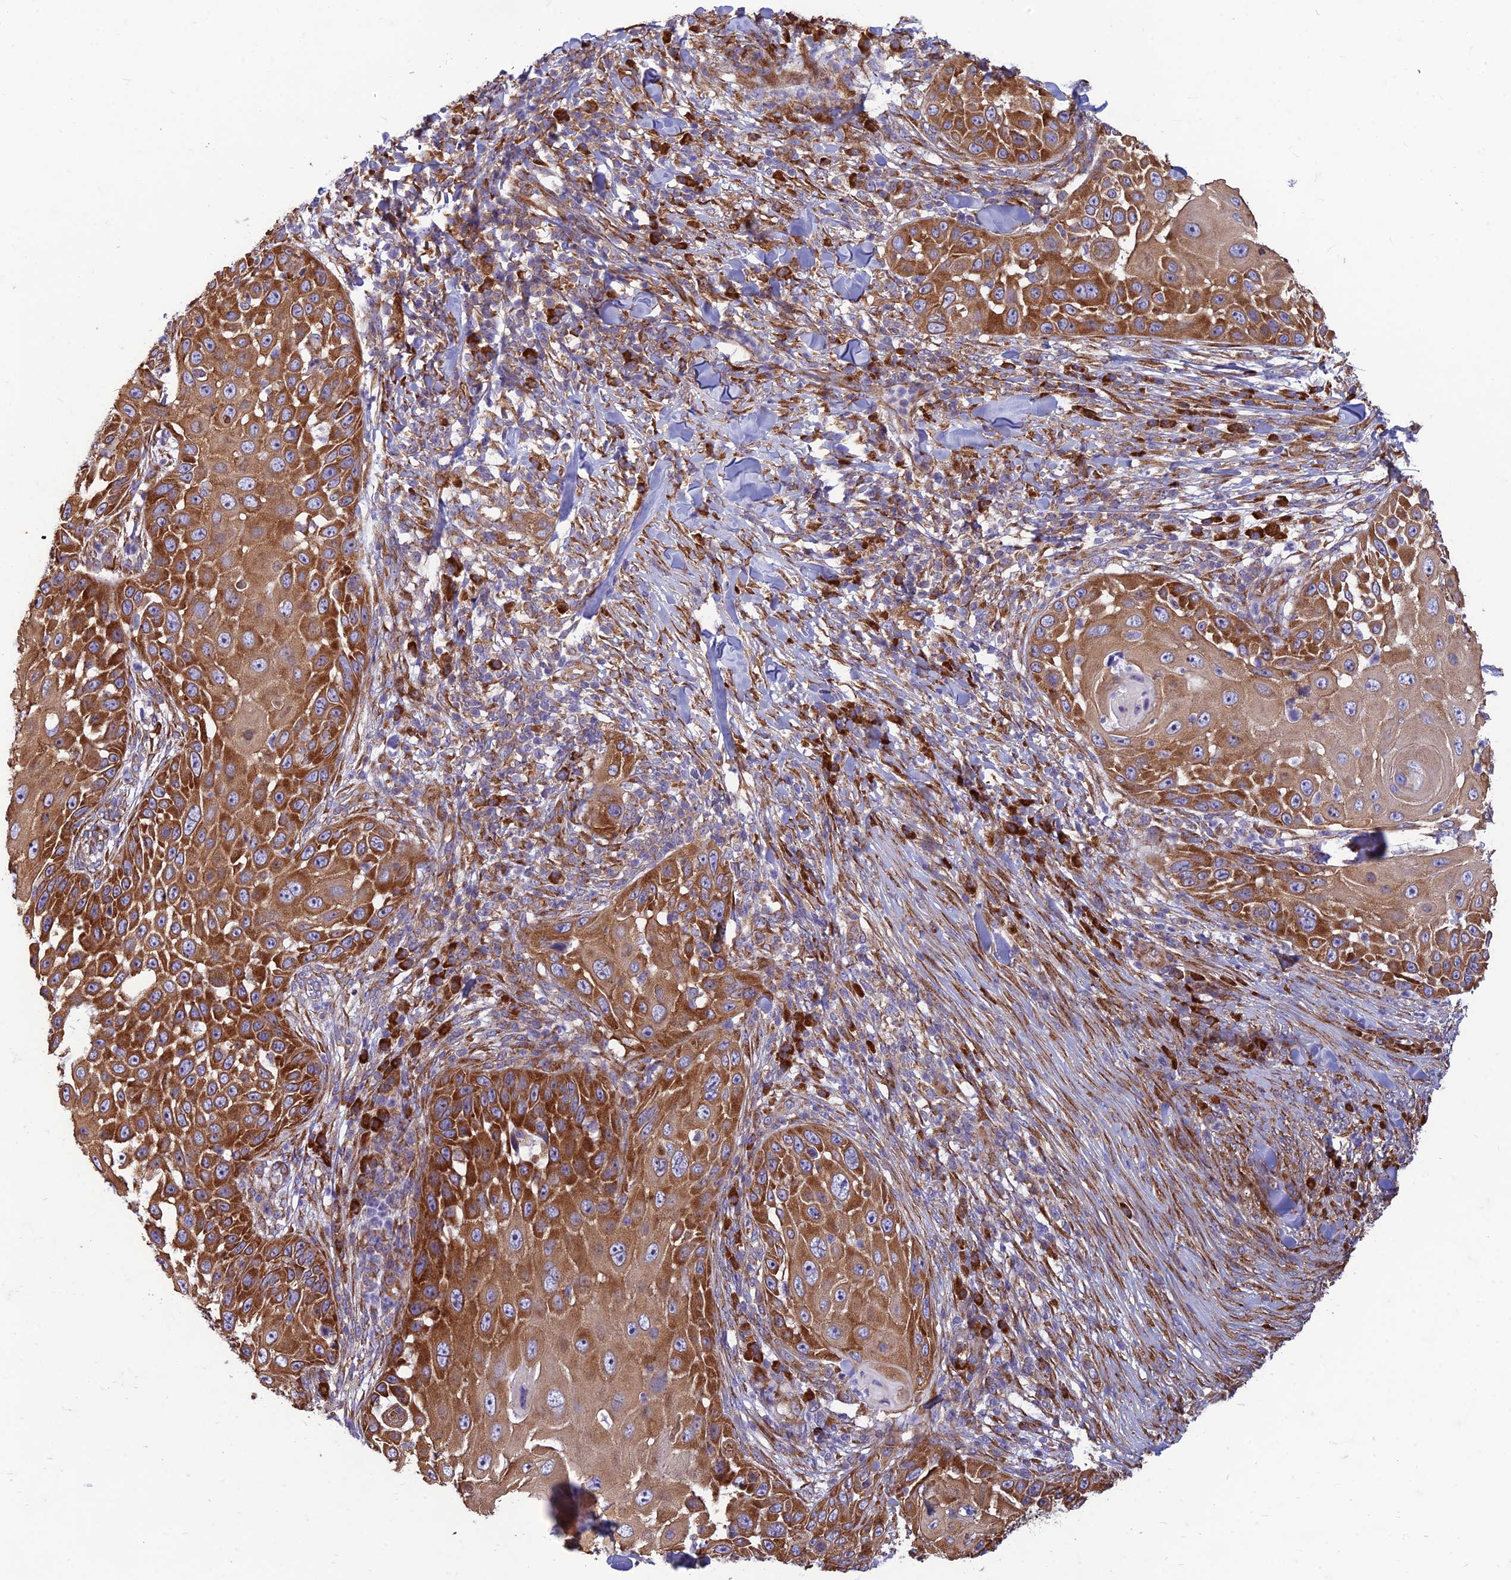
{"staining": {"intensity": "strong", "quantity": ">75%", "location": "cytoplasmic/membranous"}, "tissue": "skin cancer", "cell_type": "Tumor cells", "image_type": "cancer", "snomed": [{"axis": "morphology", "description": "Squamous cell carcinoma, NOS"}, {"axis": "topography", "description": "Skin"}], "caption": "Tumor cells display strong cytoplasmic/membranous staining in approximately >75% of cells in skin squamous cell carcinoma. (IHC, brightfield microscopy, high magnification).", "gene": "RPL17-C18orf32", "patient": {"sex": "female", "age": 44}}